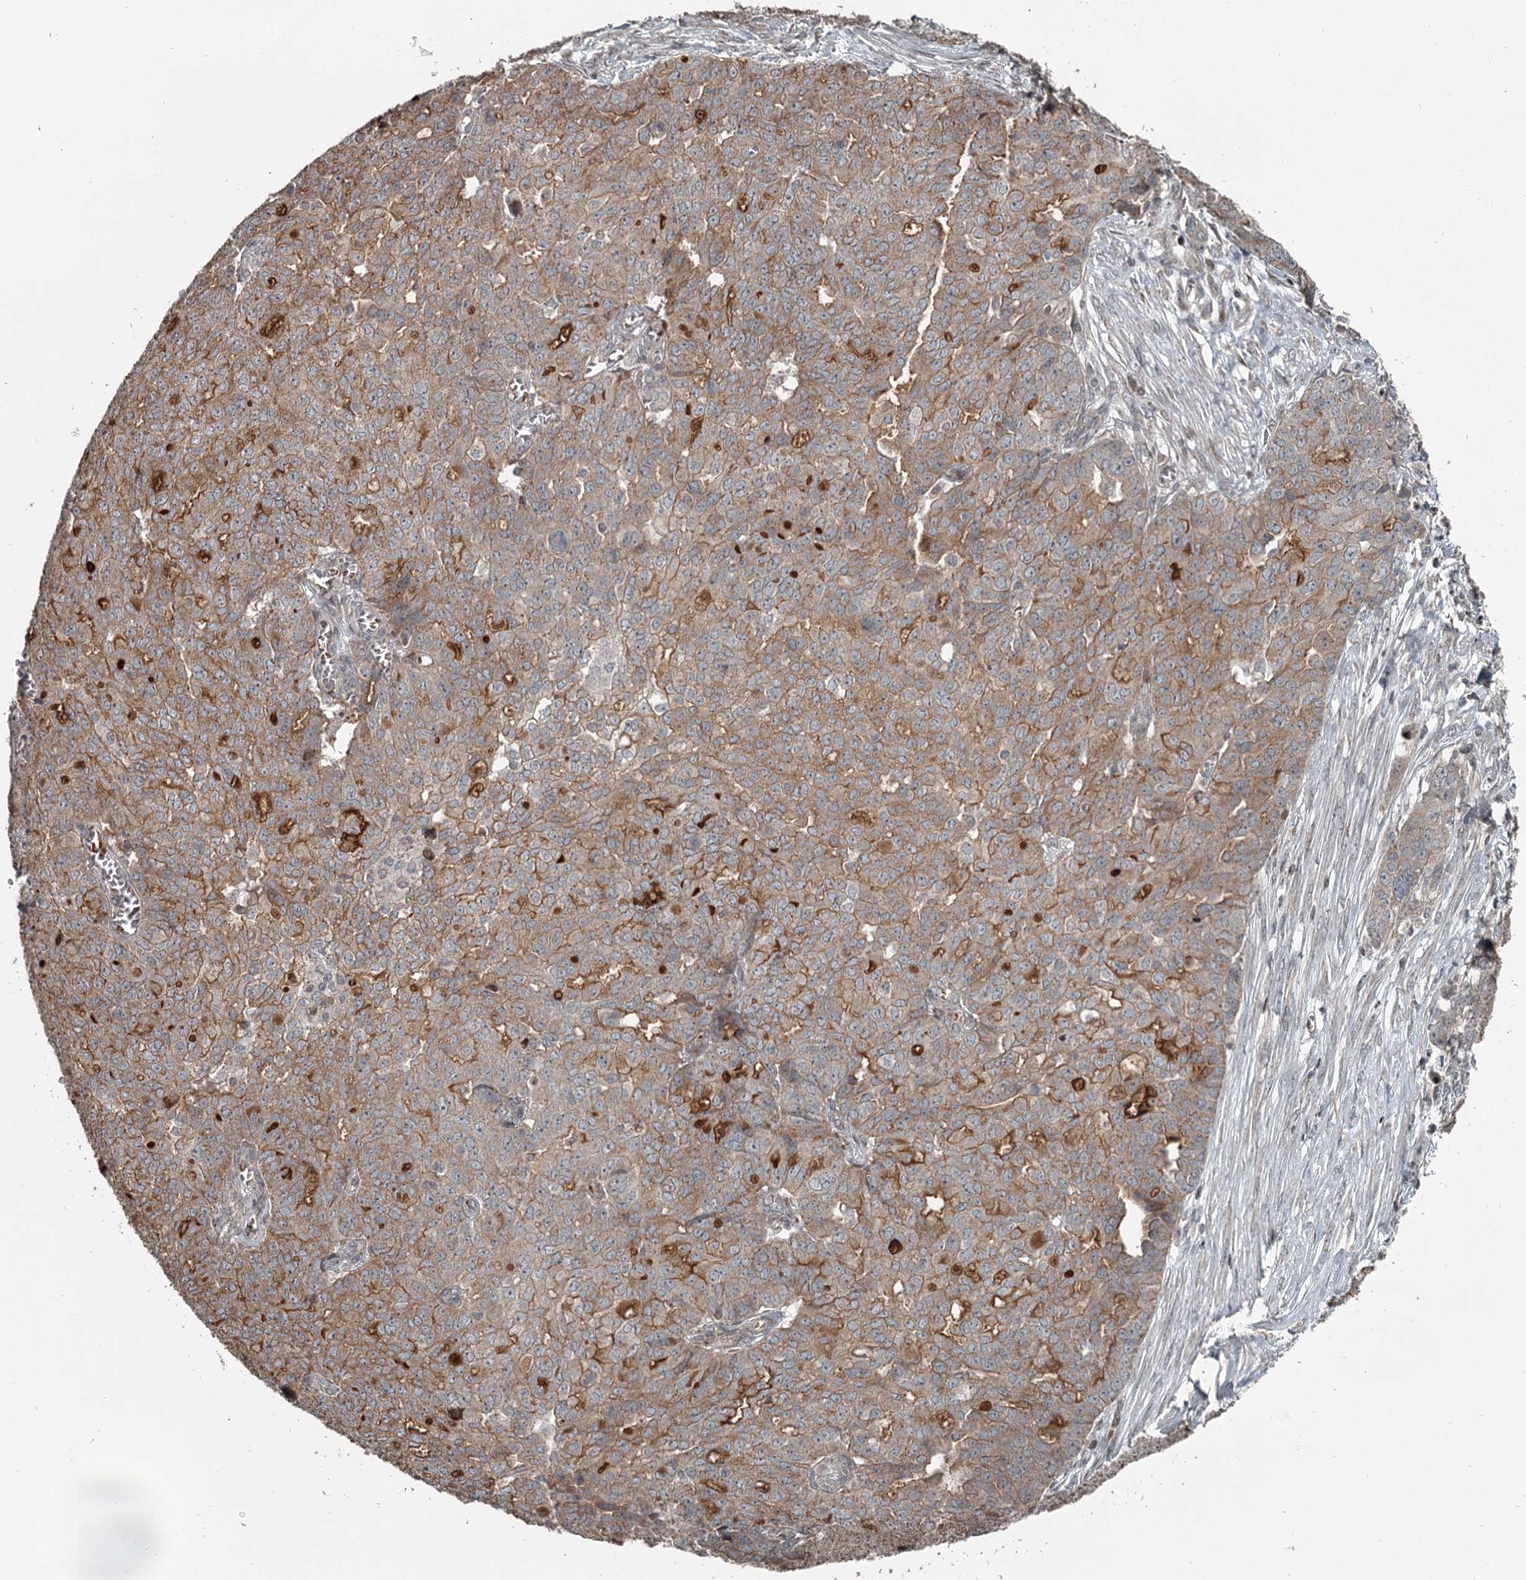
{"staining": {"intensity": "strong", "quantity": ">75%", "location": "cytoplasmic/membranous"}, "tissue": "ovarian cancer", "cell_type": "Tumor cells", "image_type": "cancer", "snomed": [{"axis": "morphology", "description": "Cystadenocarcinoma, serous, NOS"}, {"axis": "topography", "description": "Soft tissue"}, {"axis": "topography", "description": "Ovary"}], "caption": "About >75% of tumor cells in serous cystadenocarcinoma (ovarian) reveal strong cytoplasmic/membranous protein staining as visualized by brown immunohistochemical staining.", "gene": "RASSF8", "patient": {"sex": "female", "age": 57}}